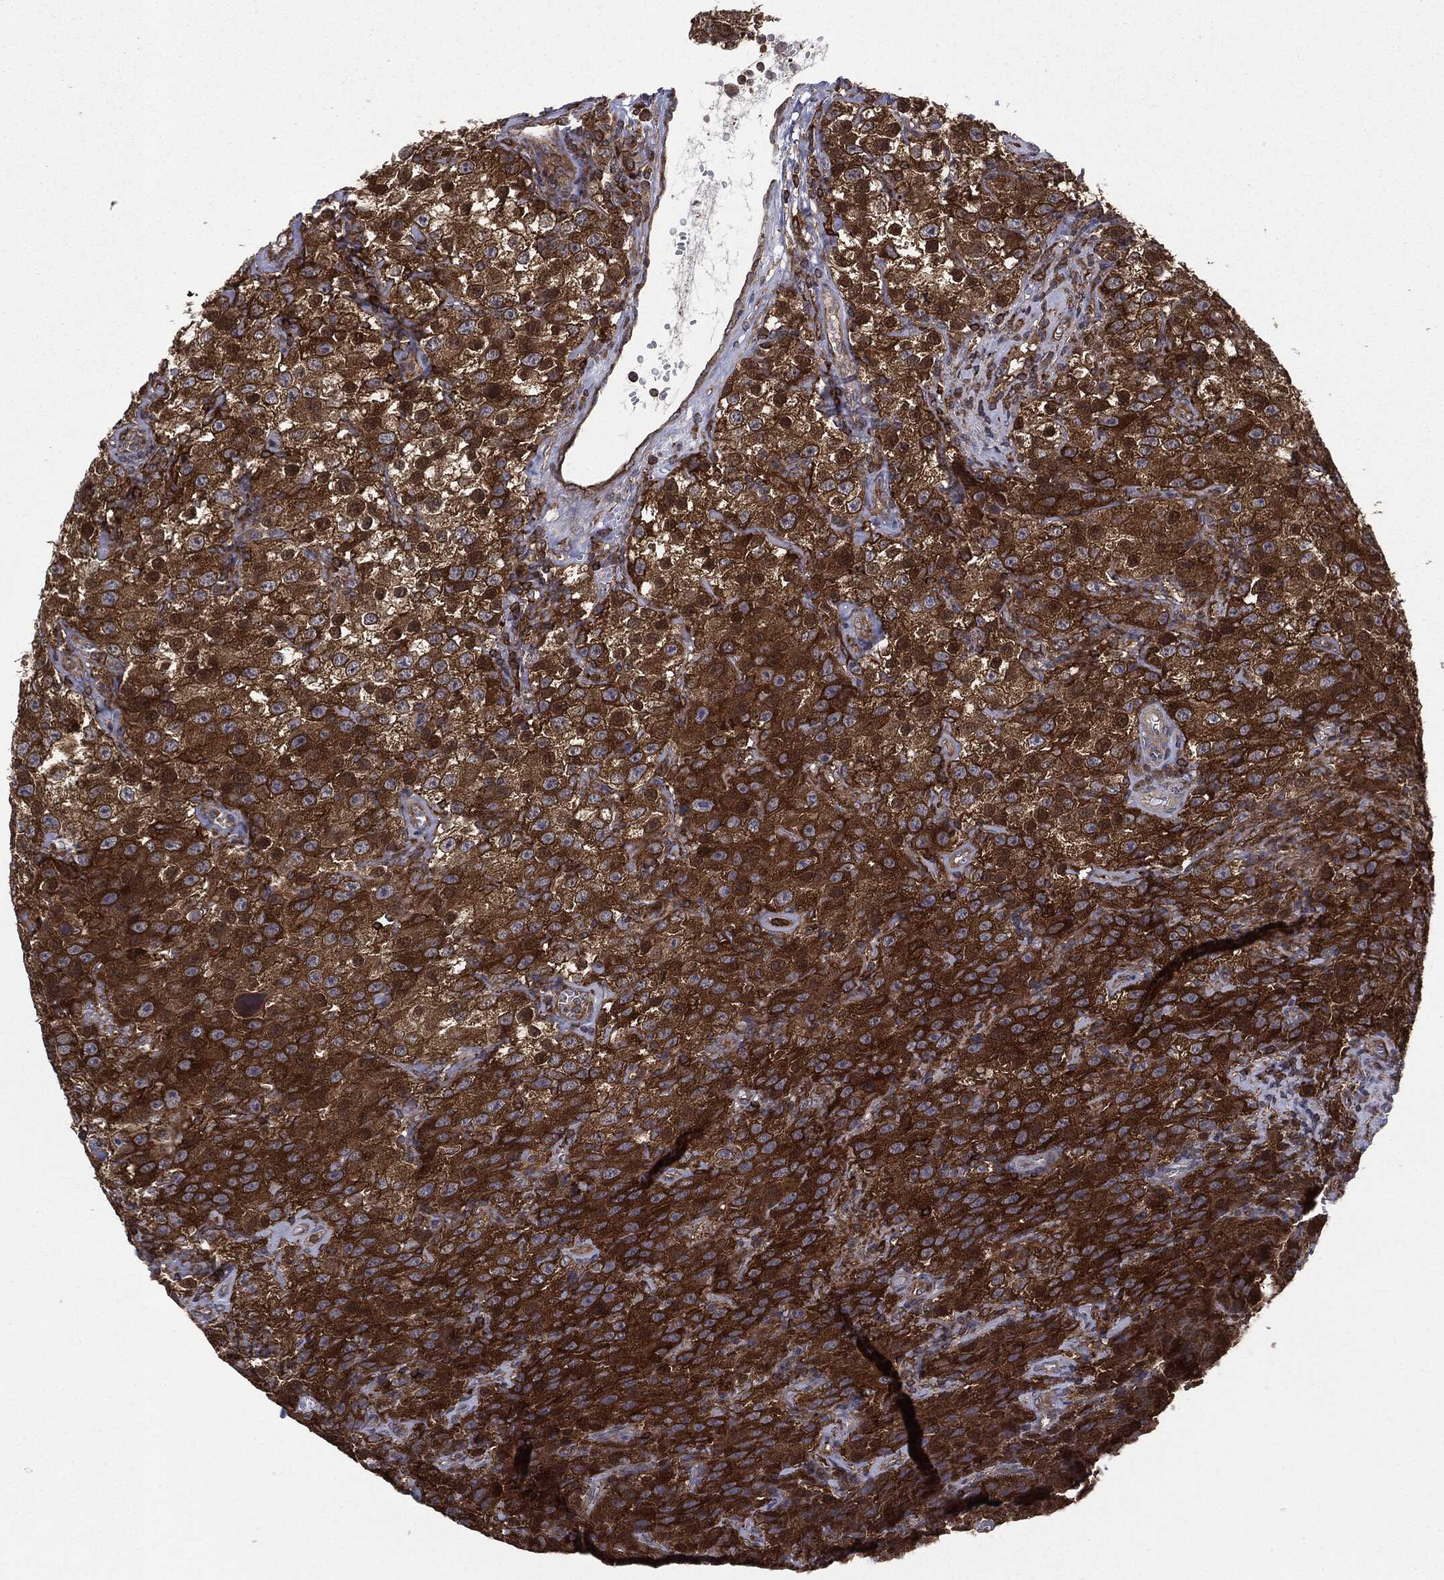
{"staining": {"intensity": "strong", "quantity": ">75%", "location": "cytoplasmic/membranous"}, "tissue": "testis cancer", "cell_type": "Tumor cells", "image_type": "cancer", "snomed": [{"axis": "morphology", "description": "Seminoma, NOS"}, {"axis": "topography", "description": "Testis"}], "caption": "Tumor cells demonstrate high levels of strong cytoplasmic/membranous positivity in about >75% of cells in human testis cancer.", "gene": "SNX5", "patient": {"sex": "male", "age": 52}}